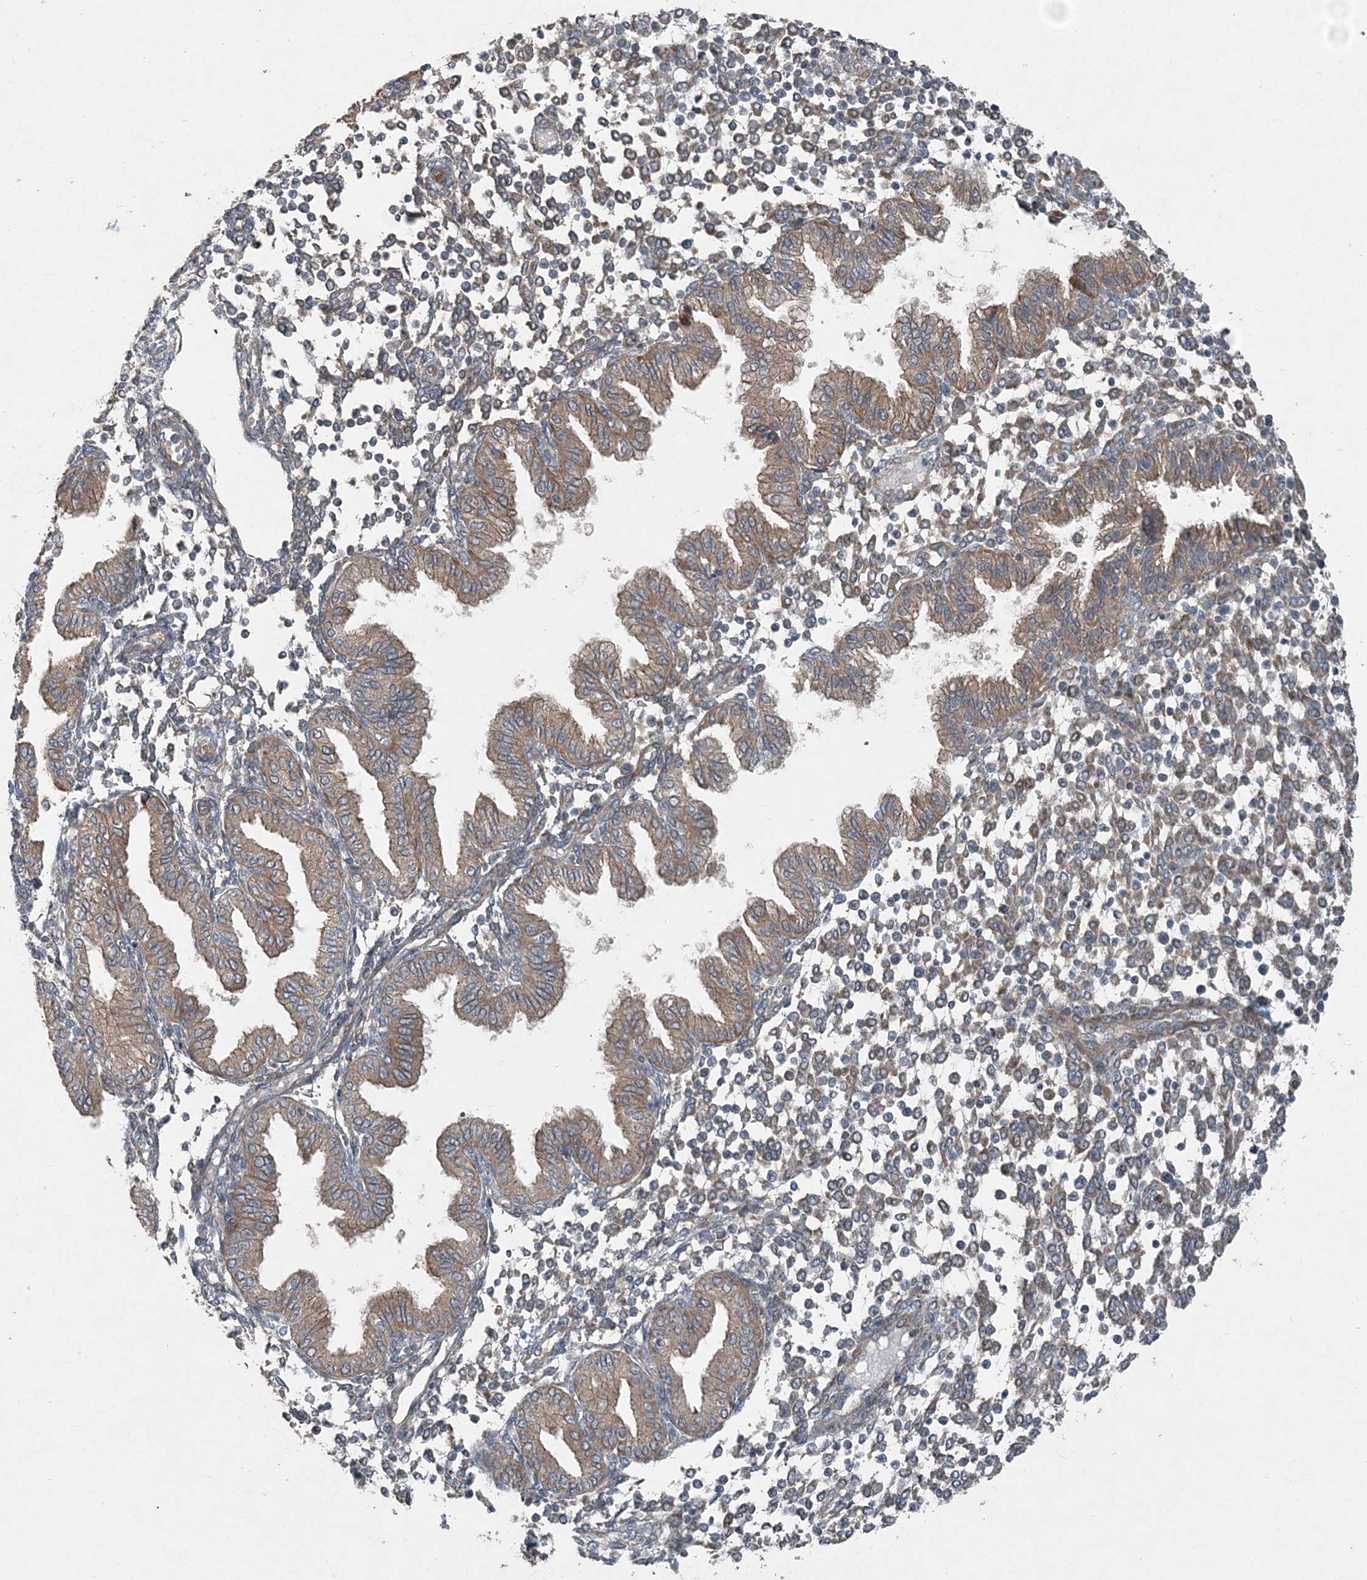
{"staining": {"intensity": "weak", "quantity": ">75%", "location": "cytoplasmic/membranous"}, "tissue": "endometrium", "cell_type": "Cells in endometrial stroma", "image_type": "normal", "snomed": [{"axis": "morphology", "description": "Normal tissue, NOS"}, {"axis": "topography", "description": "Endometrium"}], "caption": "Benign endometrium demonstrates weak cytoplasmic/membranous expression in approximately >75% of cells in endometrial stroma The staining is performed using DAB brown chromogen to label protein expression. The nuclei are counter-stained blue using hematoxylin..", "gene": "INTU", "patient": {"sex": "female", "age": 53}}